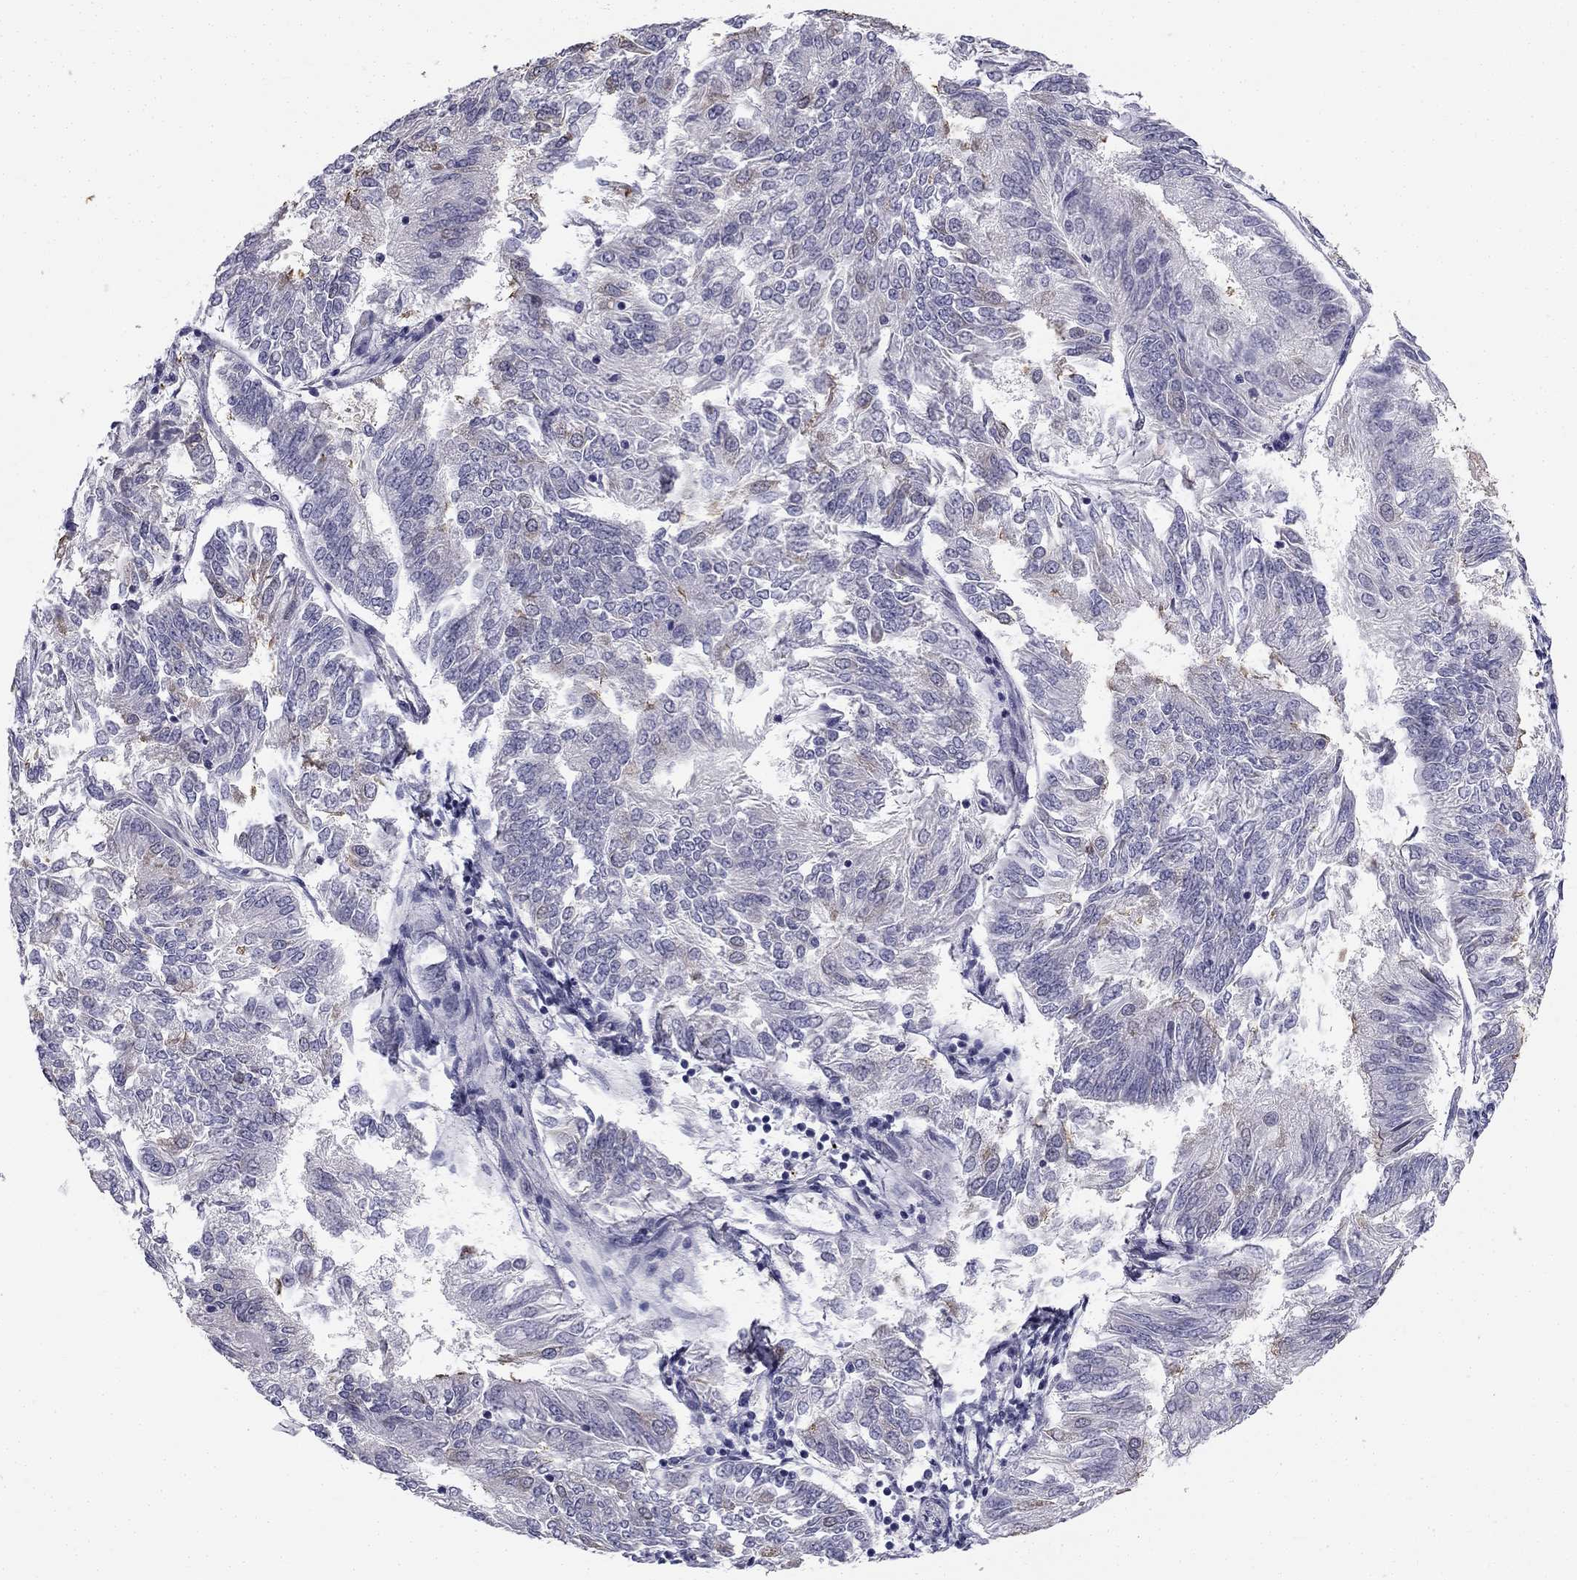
{"staining": {"intensity": "negative", "quantity": "none", "location": "none"}, "tissue": "endometrial cancer", "cell_type": "Tumor cells", "image_type": "cancer", "snomed": [{"axis": "morphology", "description": "Adenocarcinoma, NOS"}, {"axis": "topography", "description": "Endometrium"}], "caption": "Immunohistochemical staining of endometrial cancer displays no significant positivity in tumor cells.", "gene": "CCDC40", "patient": {"sex": "female", "age": 58}}